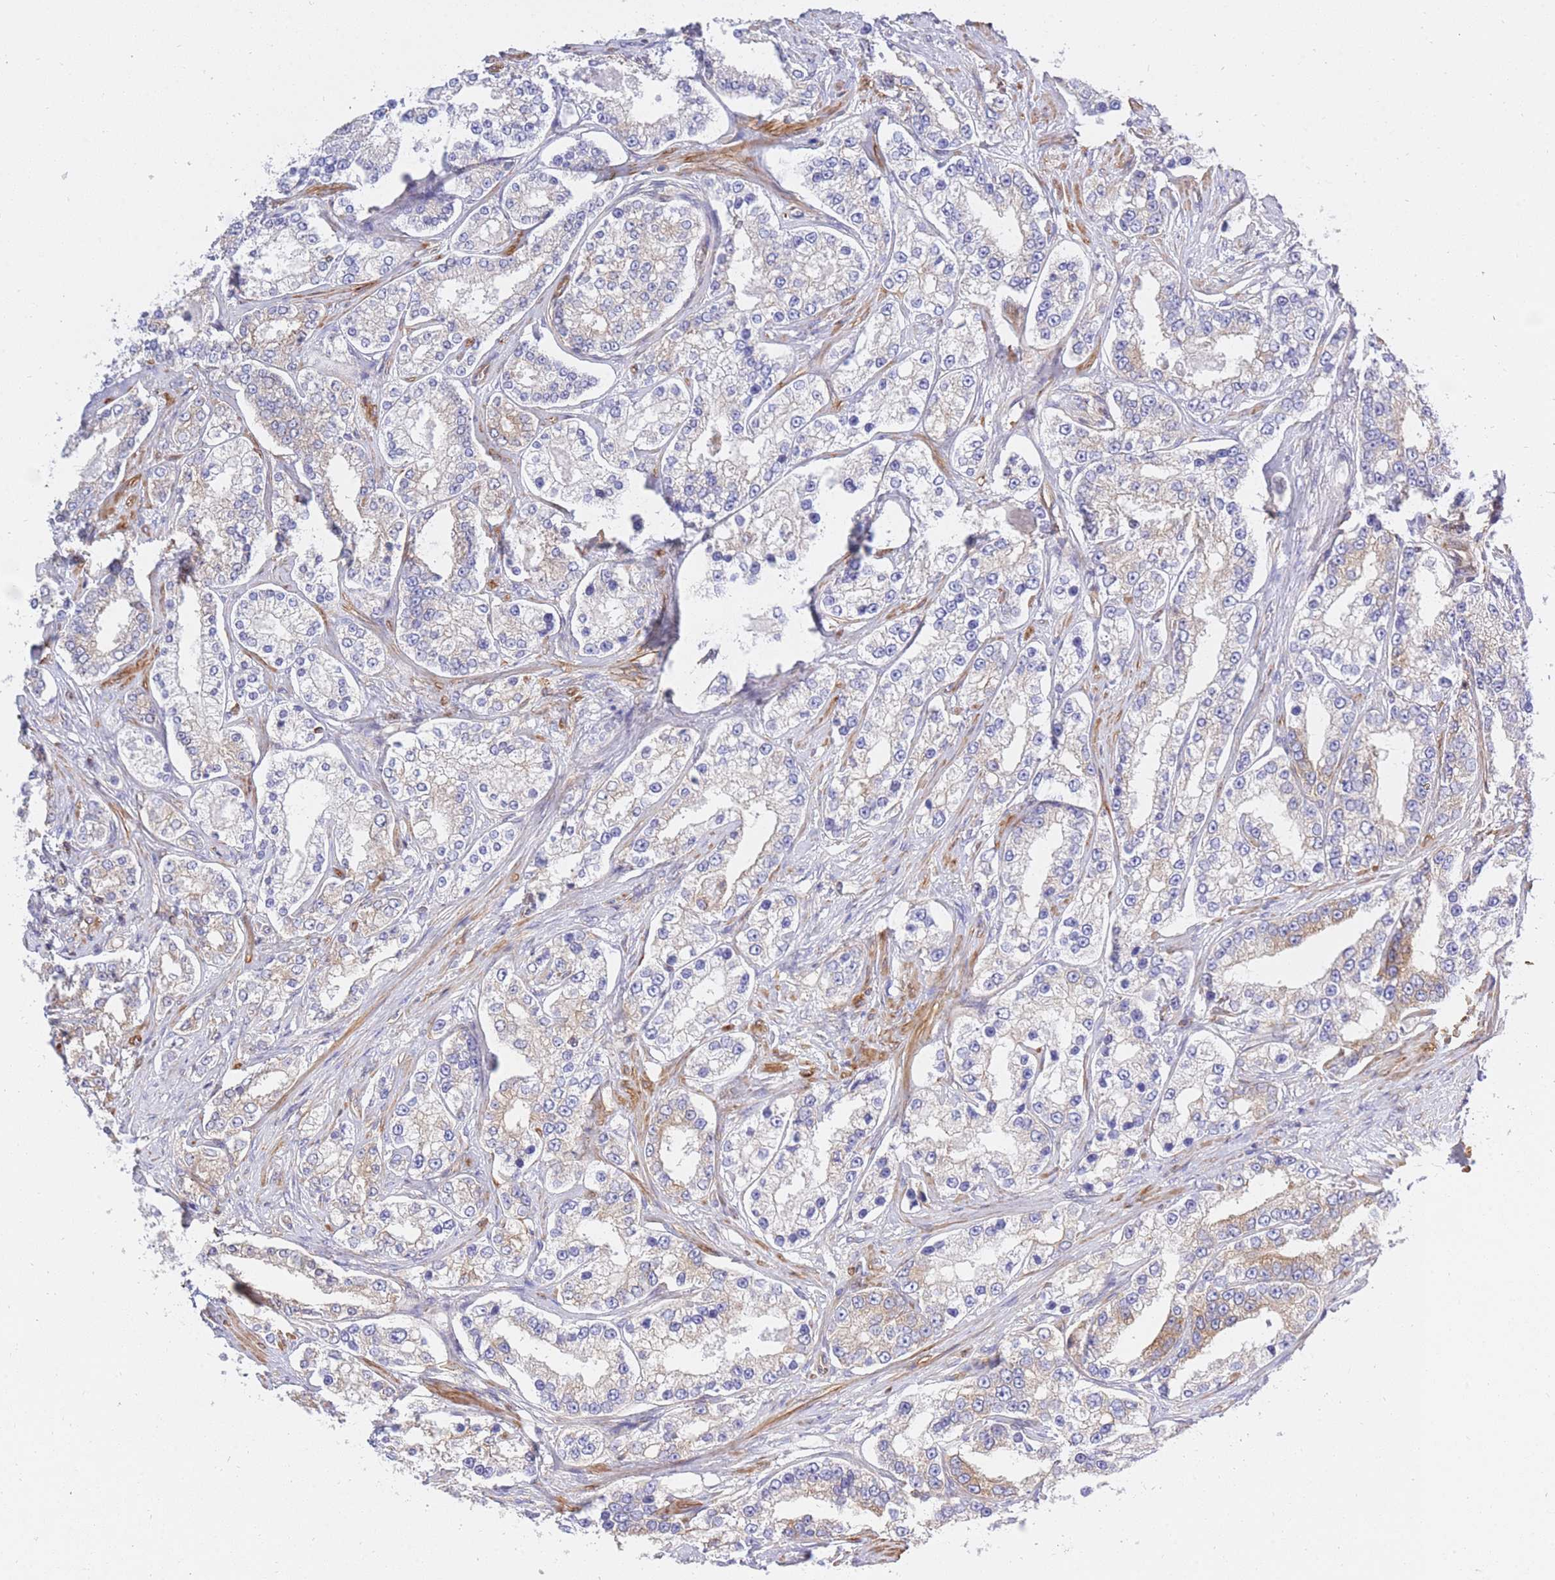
{"staining": {"intensity": "negative", "quantity": "none", "location": "none"}, "tissue": "prostate cancer", "cell_type": "Tumor cells", "image_type": "cancer", "snomed": [{"axis": "morphology", "description": "Normal tissue, NOS"}, {"axis": "morphology", "description": "Adenocarcinoma, High grade"}, {"axis": "topography", "description": "Prostate"}], "caption": "Immunohistochemical staining of prostate cancer (adenocarcinoma (high-grade)) reveals no significant expression in tumor cells.", "gene": "REM1", "patient": {"sex": "male", "age": 83}}